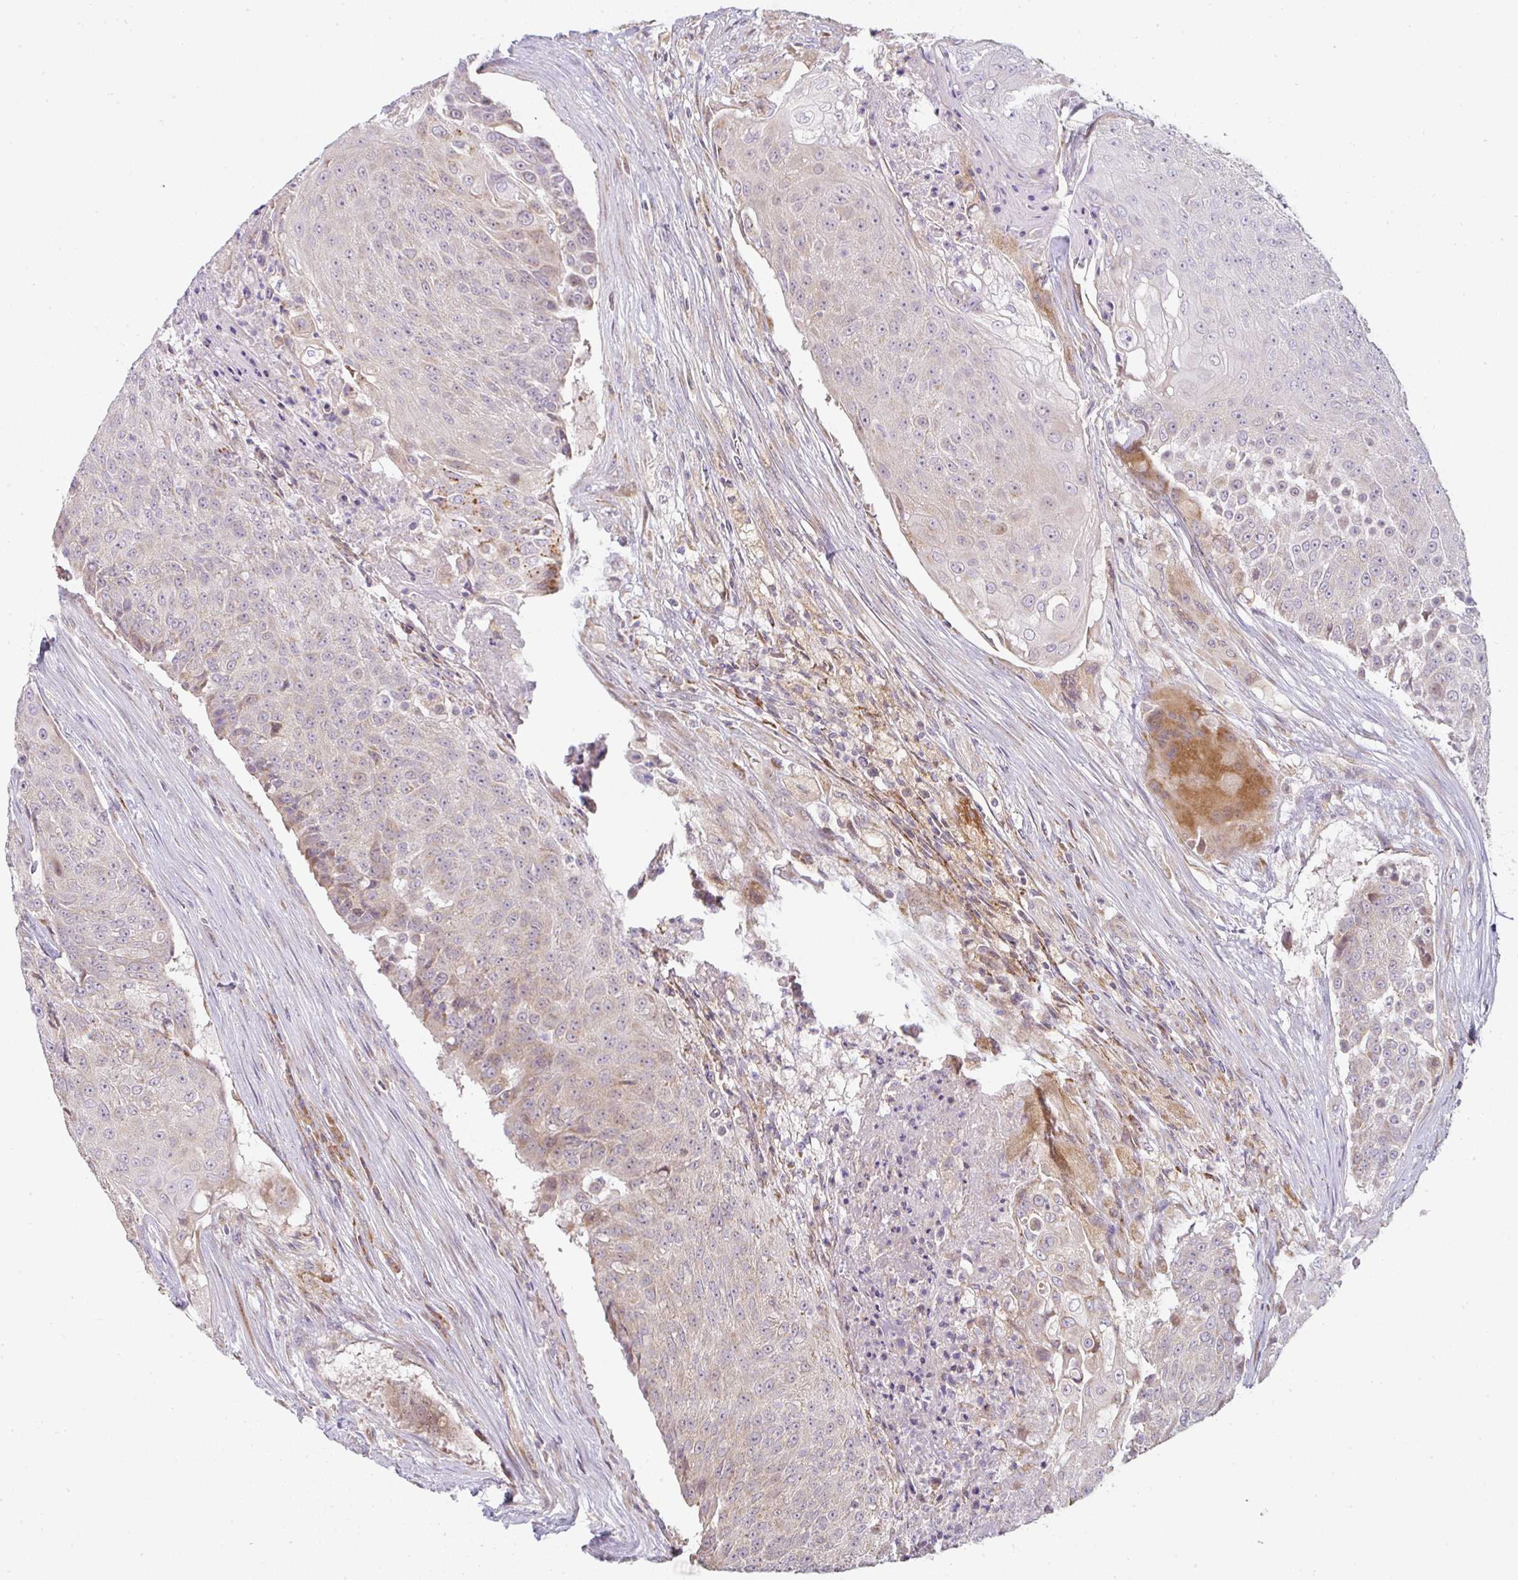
{"staining": {"intensity": "weak", "quantity": "25%-75%", "location": "cytoplasmic/membranous"}, "tissue": "urothelial cancer", "cell_type": "Tumor cells", "image_type": "cancer", "snomed": [{"axis": "morphology", "description": "Urothelial carcinoma, High grade"}, {"axis": "topography", "description": "Urinary bladder"}], "caption": "Immunohistochemical staining of urothelial carcinoma (high-grade) exhibits weak cytoplasmic/membranous protein staining in approximately 25%-75% of tumor cells. The staining is performed using DAB brown chromogen to label protein expression. The nuclei are counter-stained blue using hematoxylin.", "gene": "MOB1A", "patient": {"sex": "female", "age": 63}}